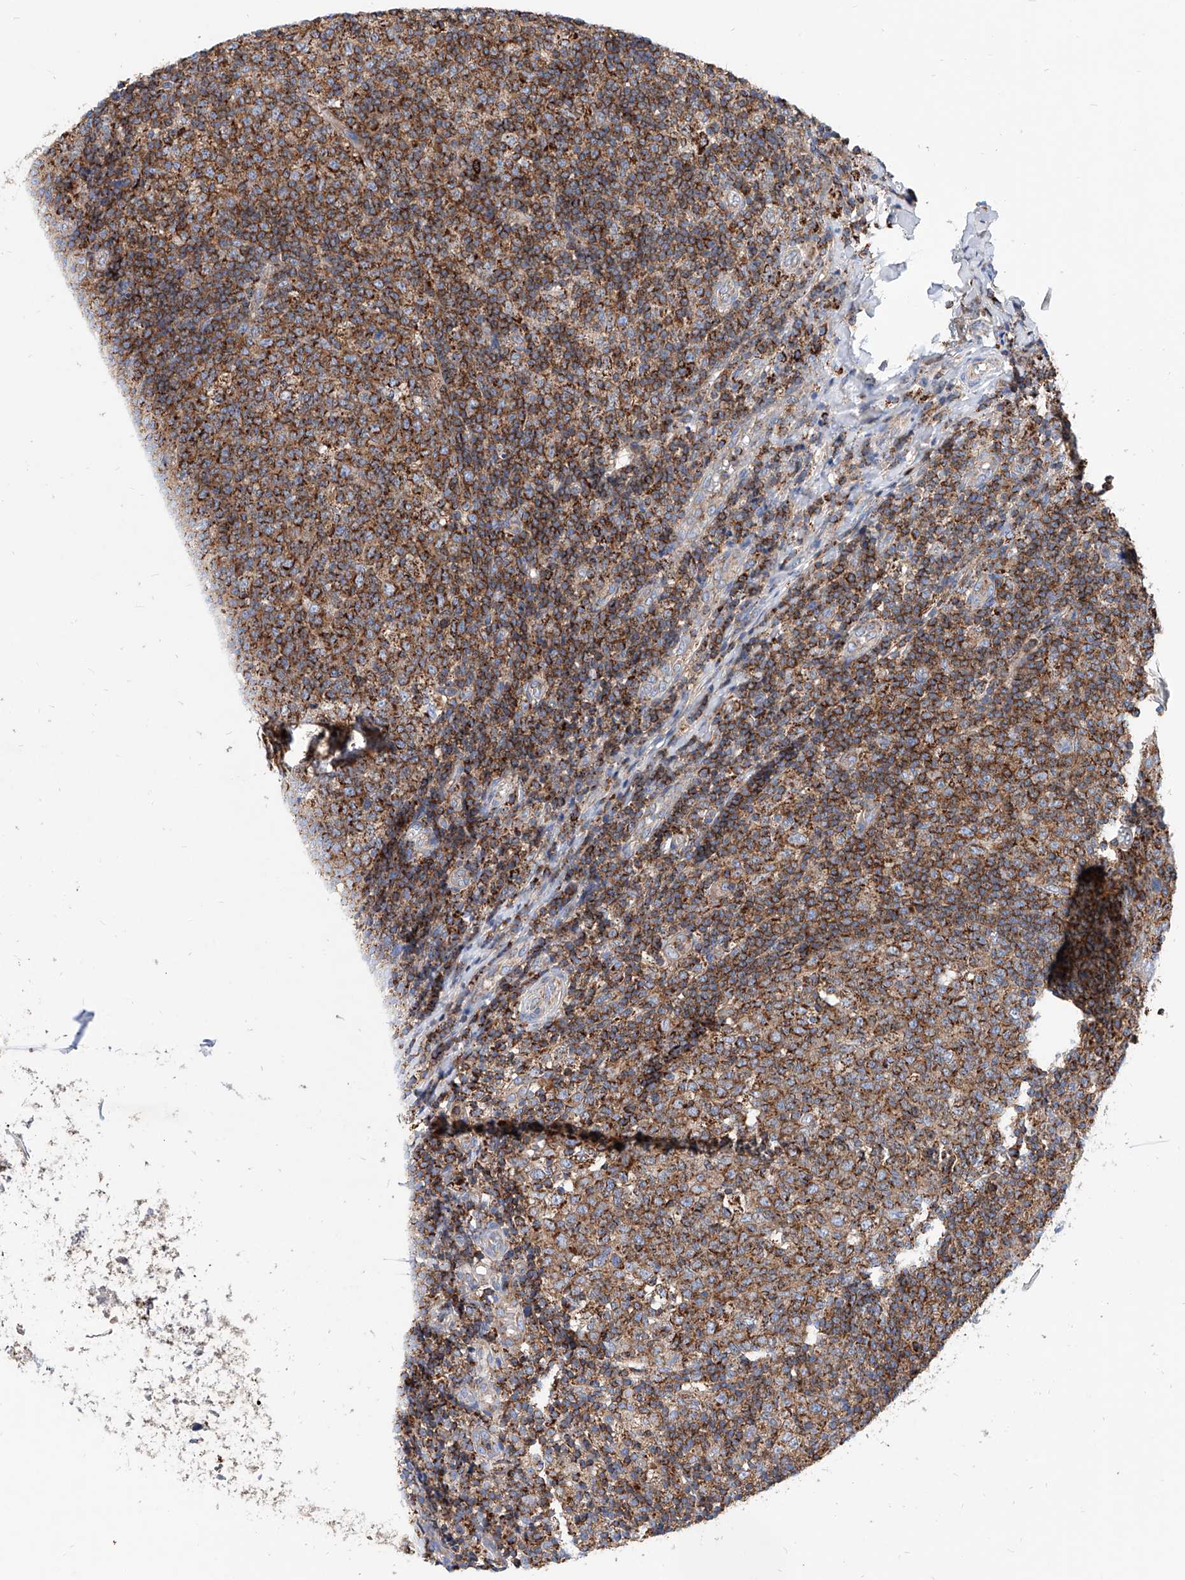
{"staining": {"intensity": "strong", "quantity": ">75%", "location": "cytoplasmic/membranous"}, "tissue": "tonsil", "cell_type": "Germinal center cells", "image_type": "normal", "snomed": [{"axis": "morphology", "description": "Normal tissue, NOS"}, {"axis": "topography", "description": "Tonsil"}], "caption": "DAB immunohistochemical staining of unremarkable tonsil exhibits strong cytoplasmic/membranous protein expression in about >75% of germinal center cells.", "gene": "CPNE5", "patient": {"sex": "female", "age": 19}}